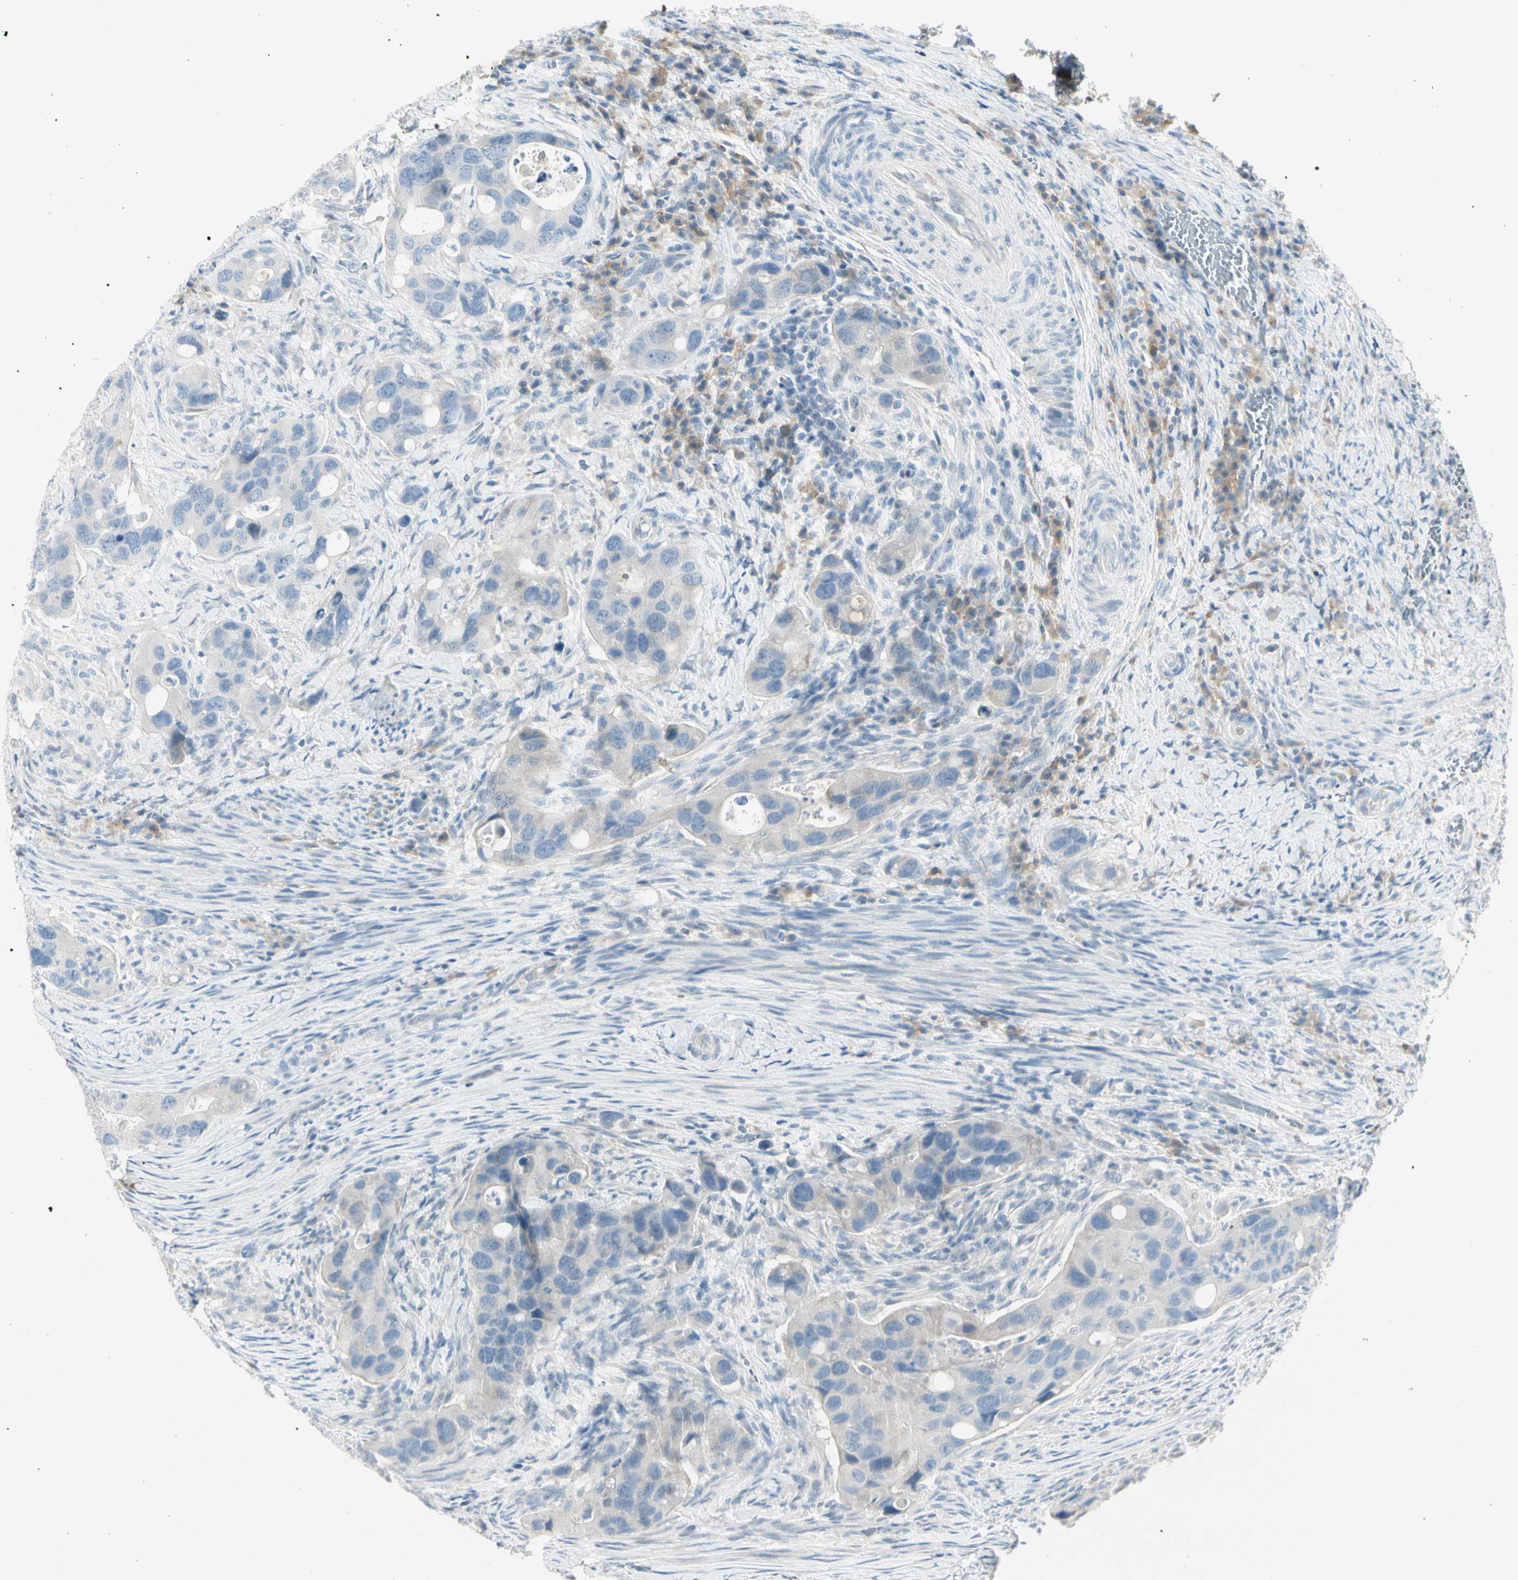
{"staining": {"intensity": "negative", "quantity": "none", "location": "none"}, "tissue": "colorectal cancer", "cell_type": "Tumor cells", "image_type": "cancer", "snomed": [{"axis": "morphology", "description": "Adenocarcinoma, NOS"}, {"axis": "topography", "description": "Rectum"}], "caption": "Immunohistochemical staining of colorectal adenocarcinoma reveals no significant staining in tumor cells.", "gene": "SLC6A15", "patient": {"sex": "female", "age": 57}}